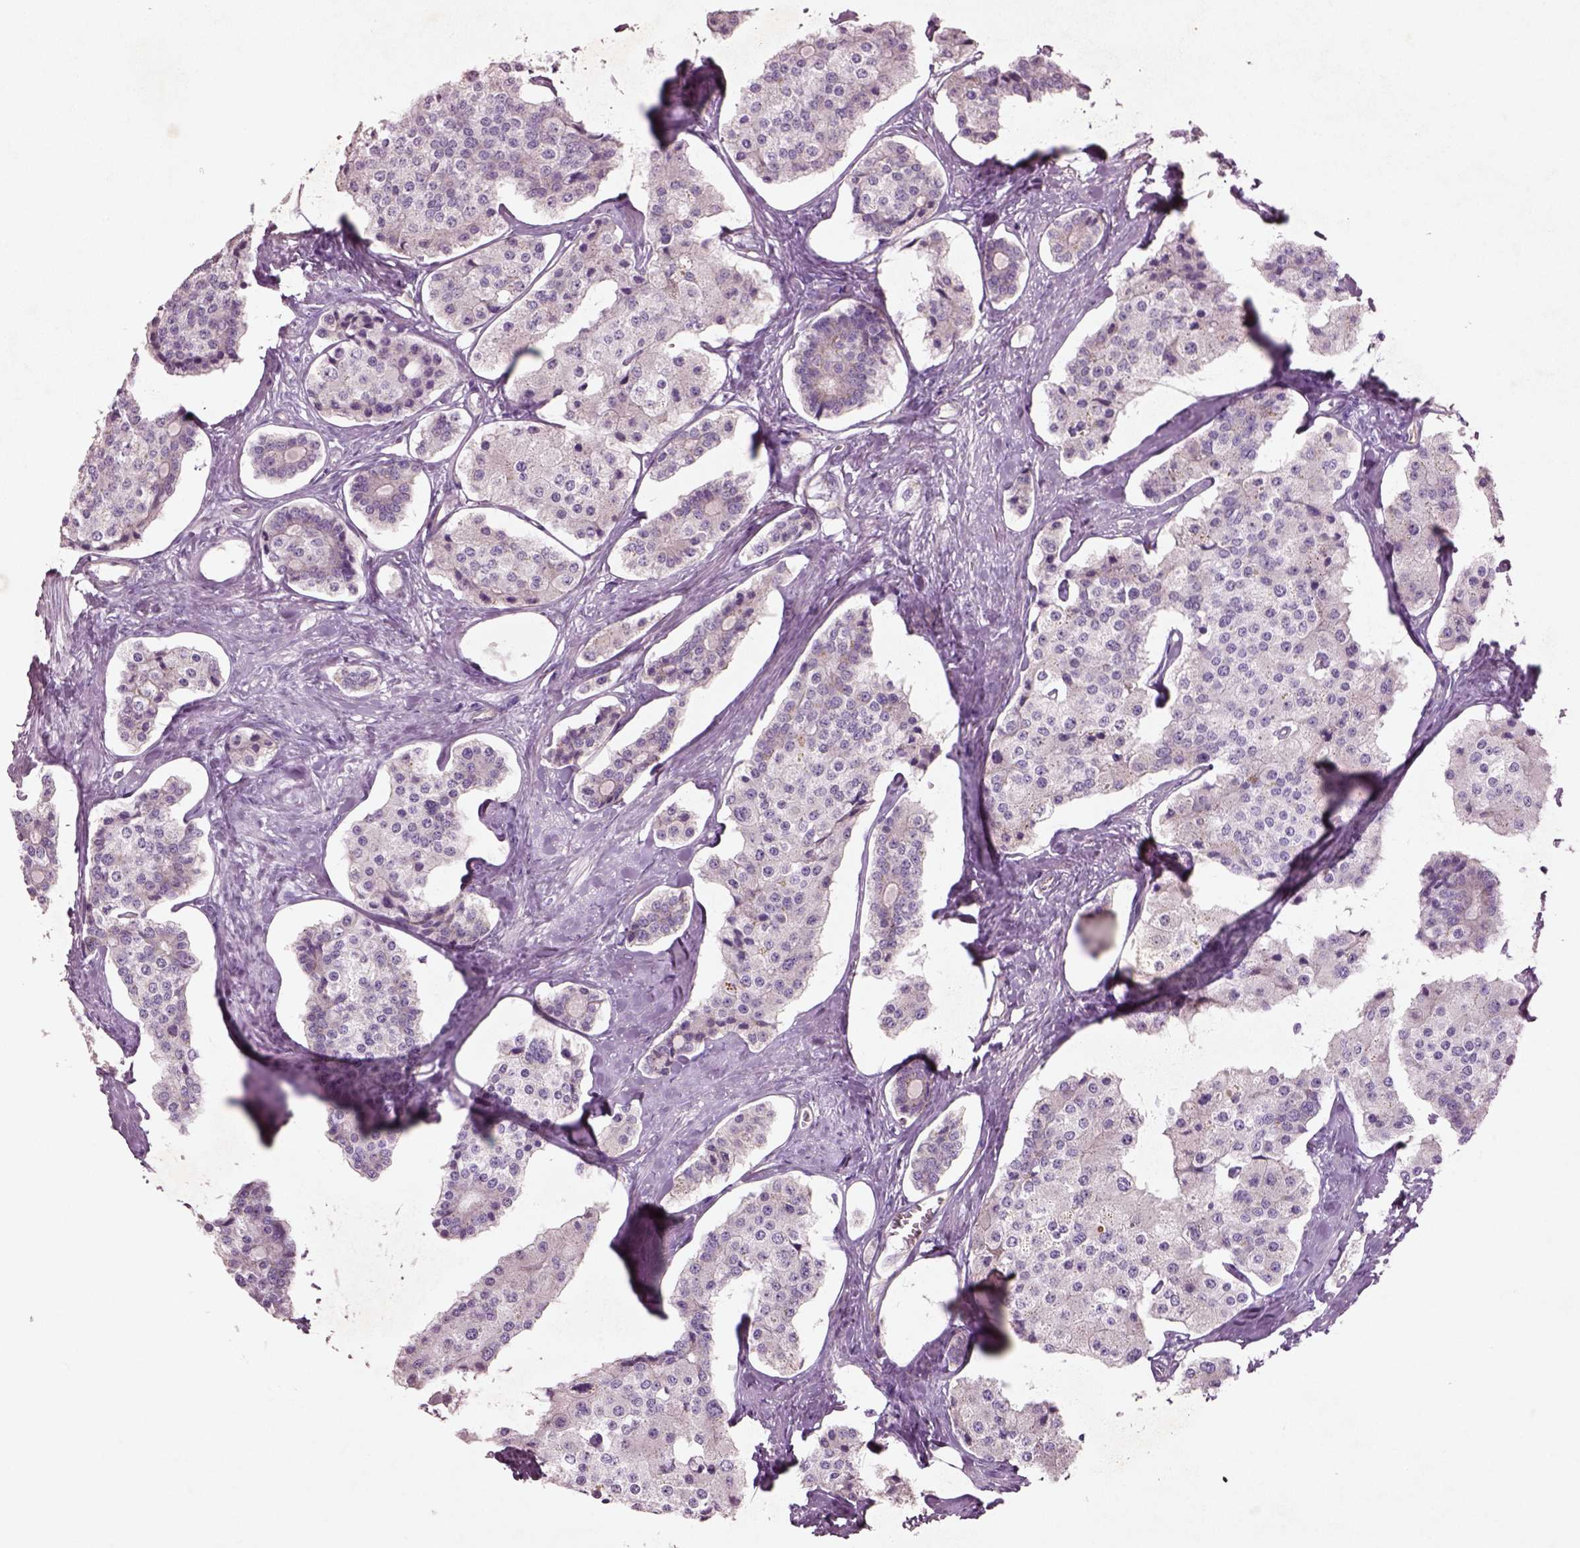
{"staining": {"intensity": "negative", "quantity": "none", "location": "none"}, "tissue": "carcinoid", "cell_type": "Tumor cells", "image_type": "cancer", "snomed": [{"axis": "morphology", "description": "Carcinoid, malignant, NOS"}, {"axis": "topography", "description": "Small intestine"}], "caption": "High power microscopy histopathology image of an IHC image of carcinoid, revealing no significant positivity in tumor cells.", "gene": "DUOXA2", "patient": {"sex": "female", "age": 65}}